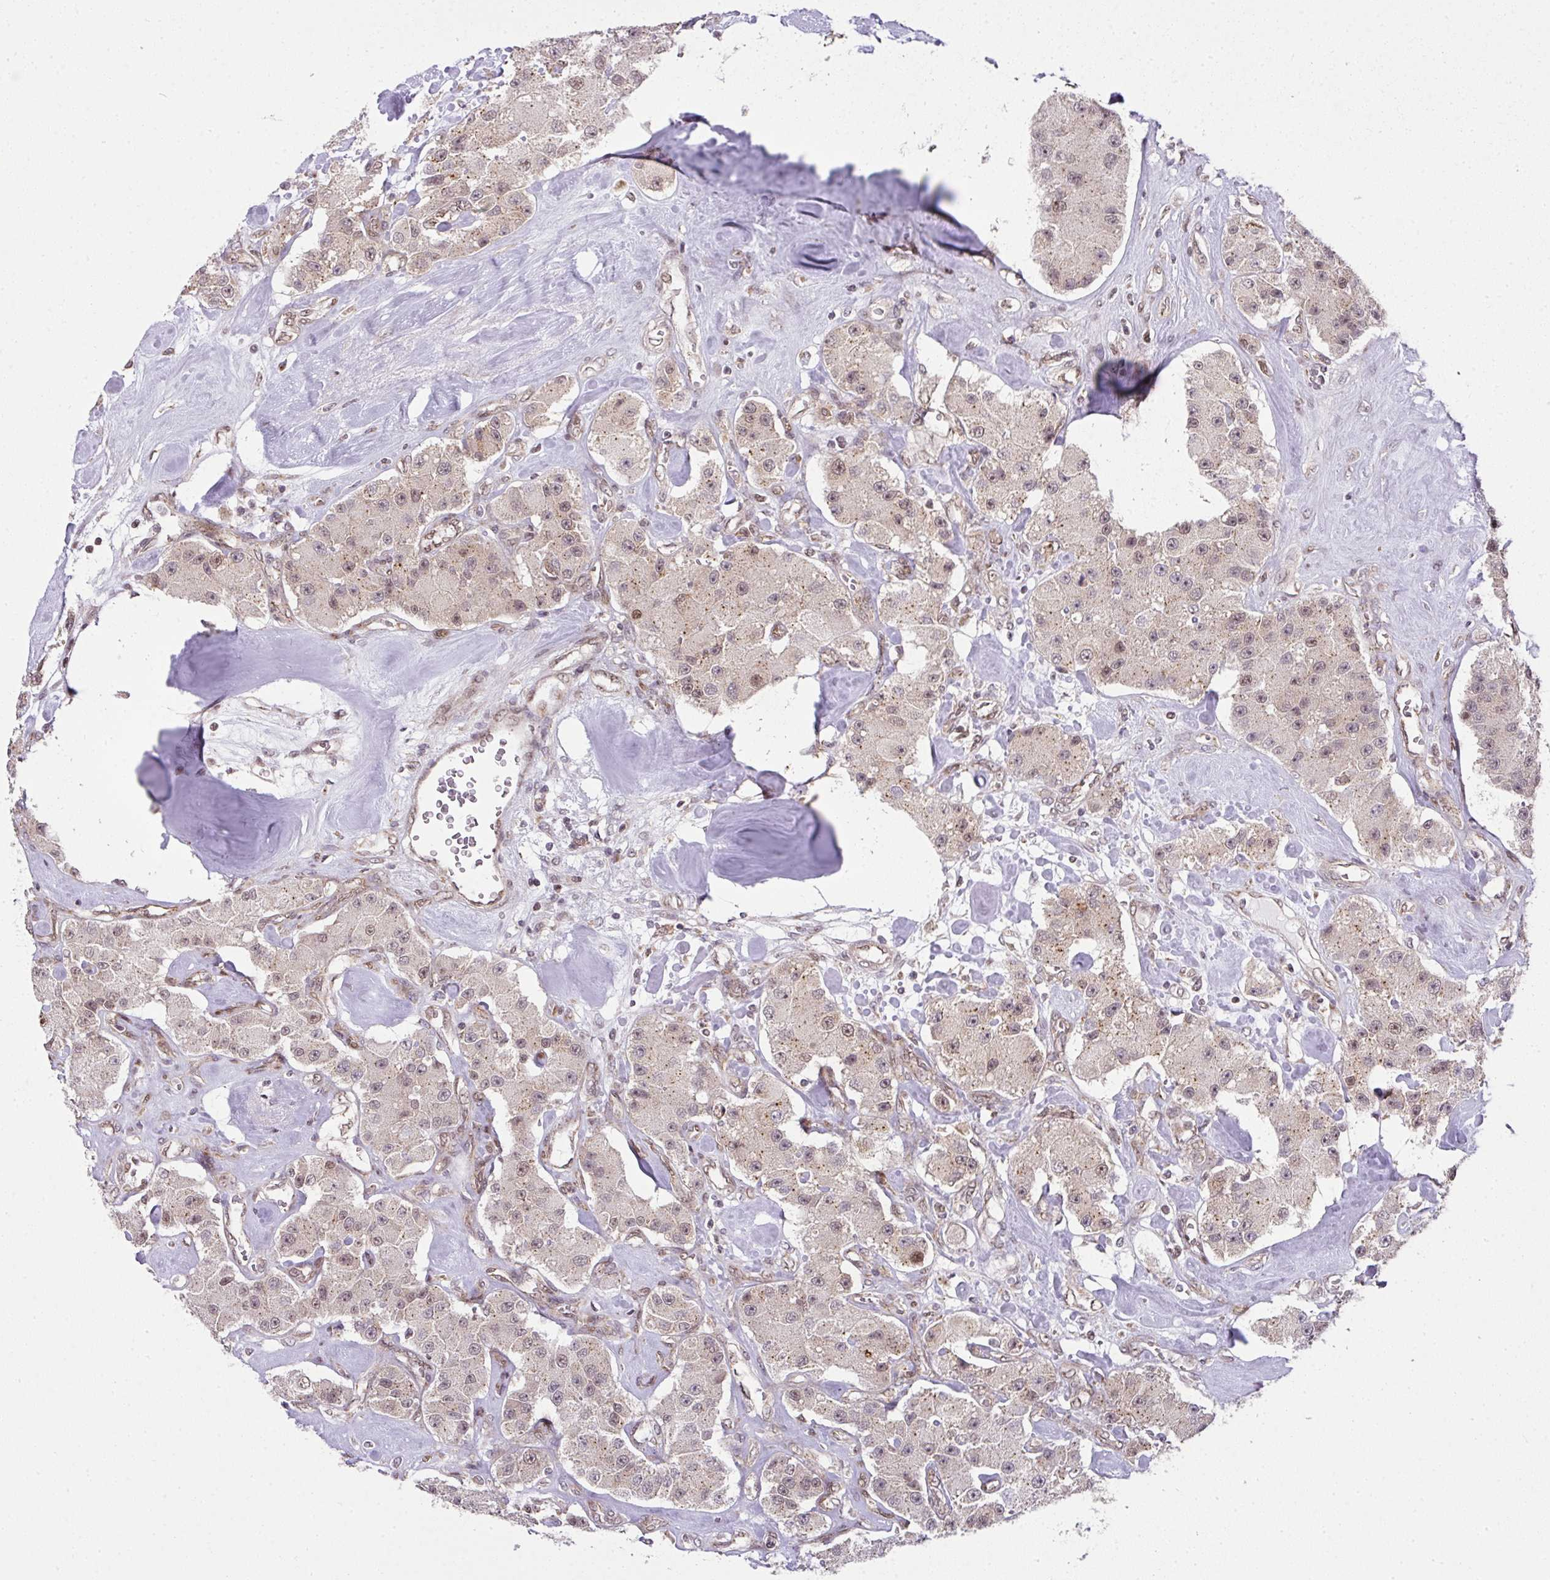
{"staining": {"intensity": "weak", "quantity": ">75%", "location": "cytoplasmic/membranous,nuclear"}, "tissue": "carcinoid", "cell_type": "Tumor cells", "image_type": "cancer", "snomed": [{"axis": "morphology", "description": "Carcinoid, malignant, NOS"}, {"axis": "topography", "description": "Pancreas"}], "caption": "Protein expression analysis of carcinoid demonstrates weak cytoplasmic/membranous and nuclear staining in approximately >75% of tumor cells.", "gene": "PLK1", "patient": {"sex": "male", "age": 41}}